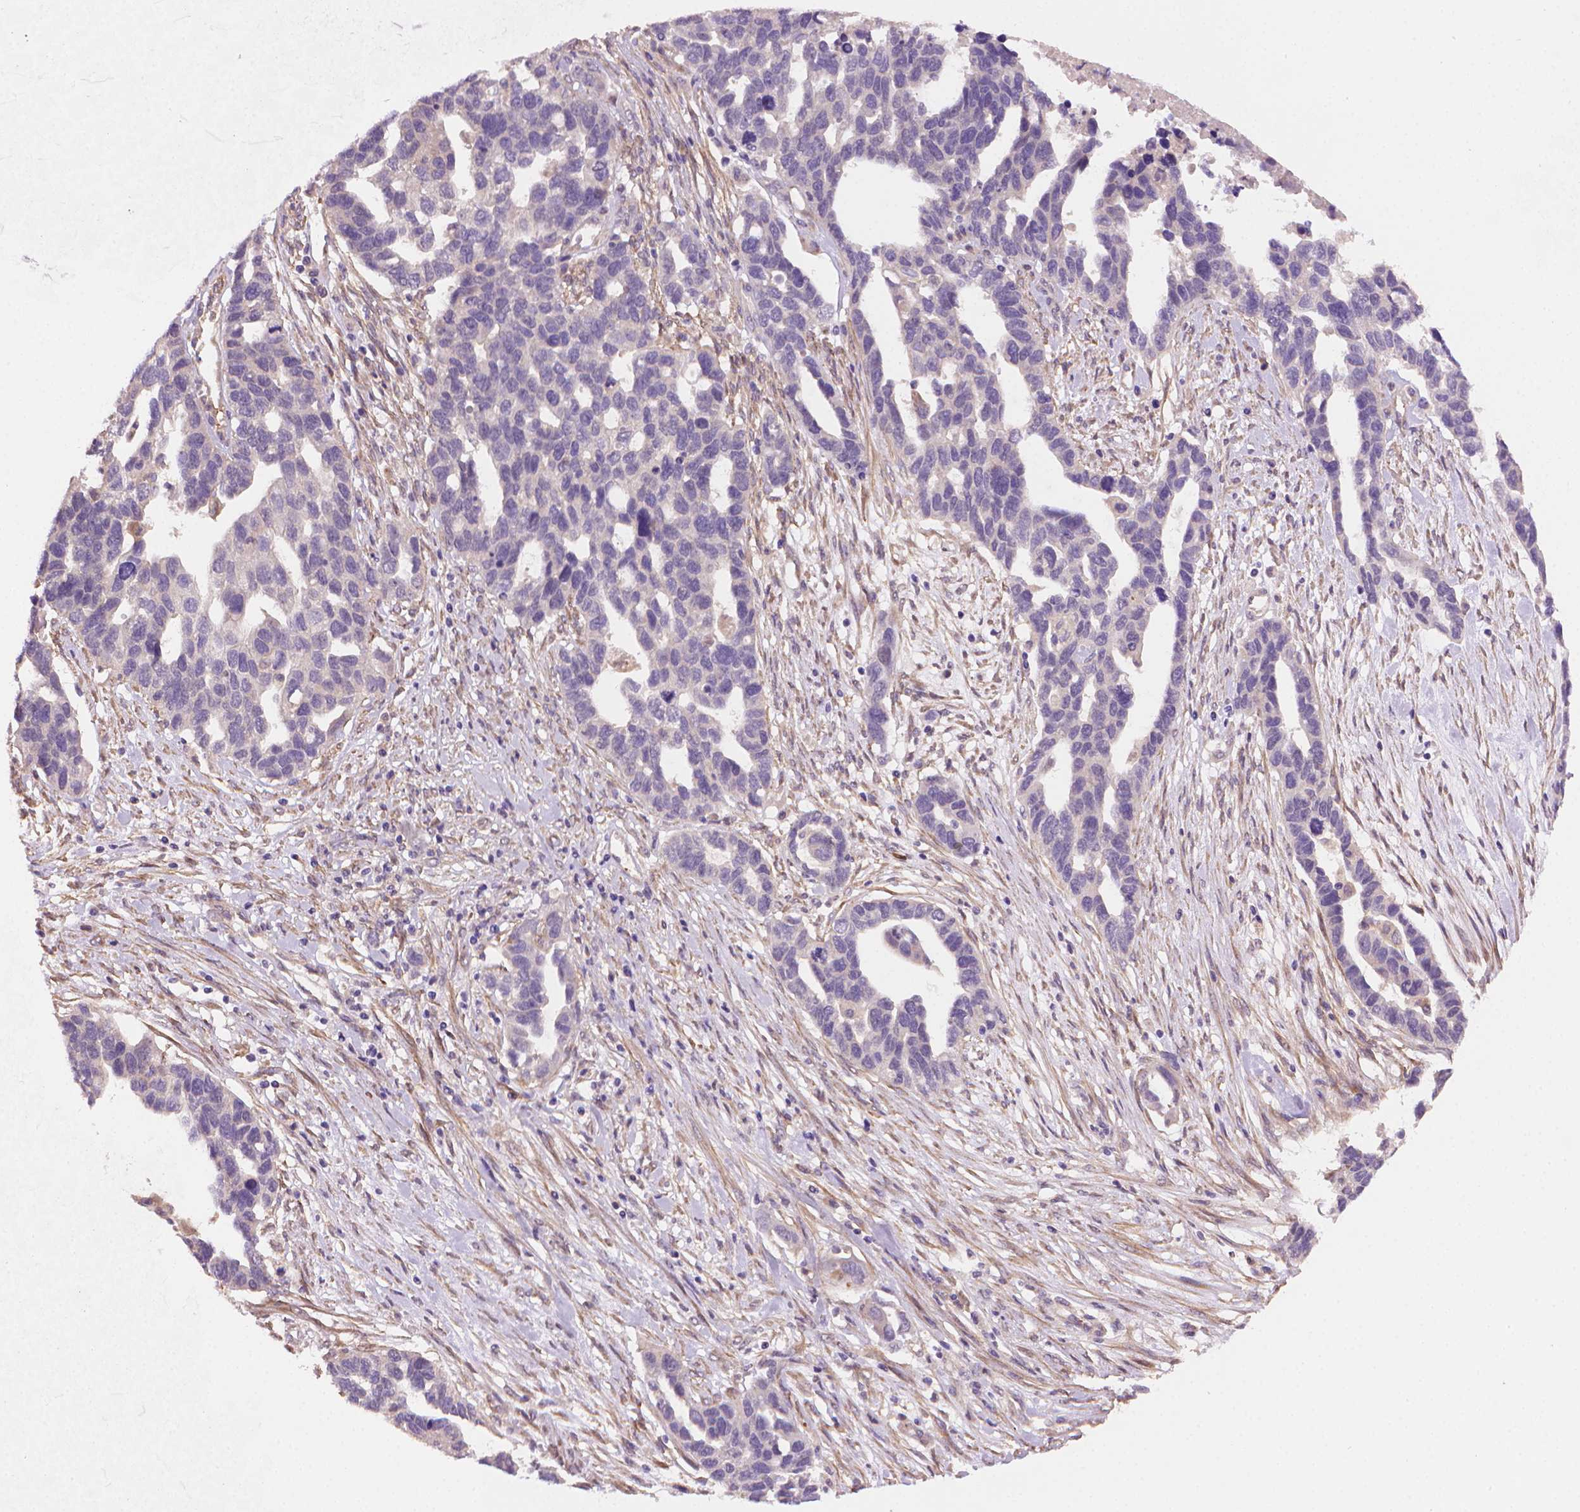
{"staining": {"intensity": "negative", "quantity": "none", "location": "none"}, "tissue": "ovarian cancer", "cell_type": "Tumor cells", "image_type": "cancer", "snomed": [{"axis": "morphology", "description": "Cystadenocarcinoma, serous, NOS"}, {"axis": "topography", "description": "Ovary"}], "caption": "Immunohistochemistry of ovarian cancer exhibits no staining in tumor cells.", "gene": "AMMECR1", "patient": {"sex": "female", "age": 54}}